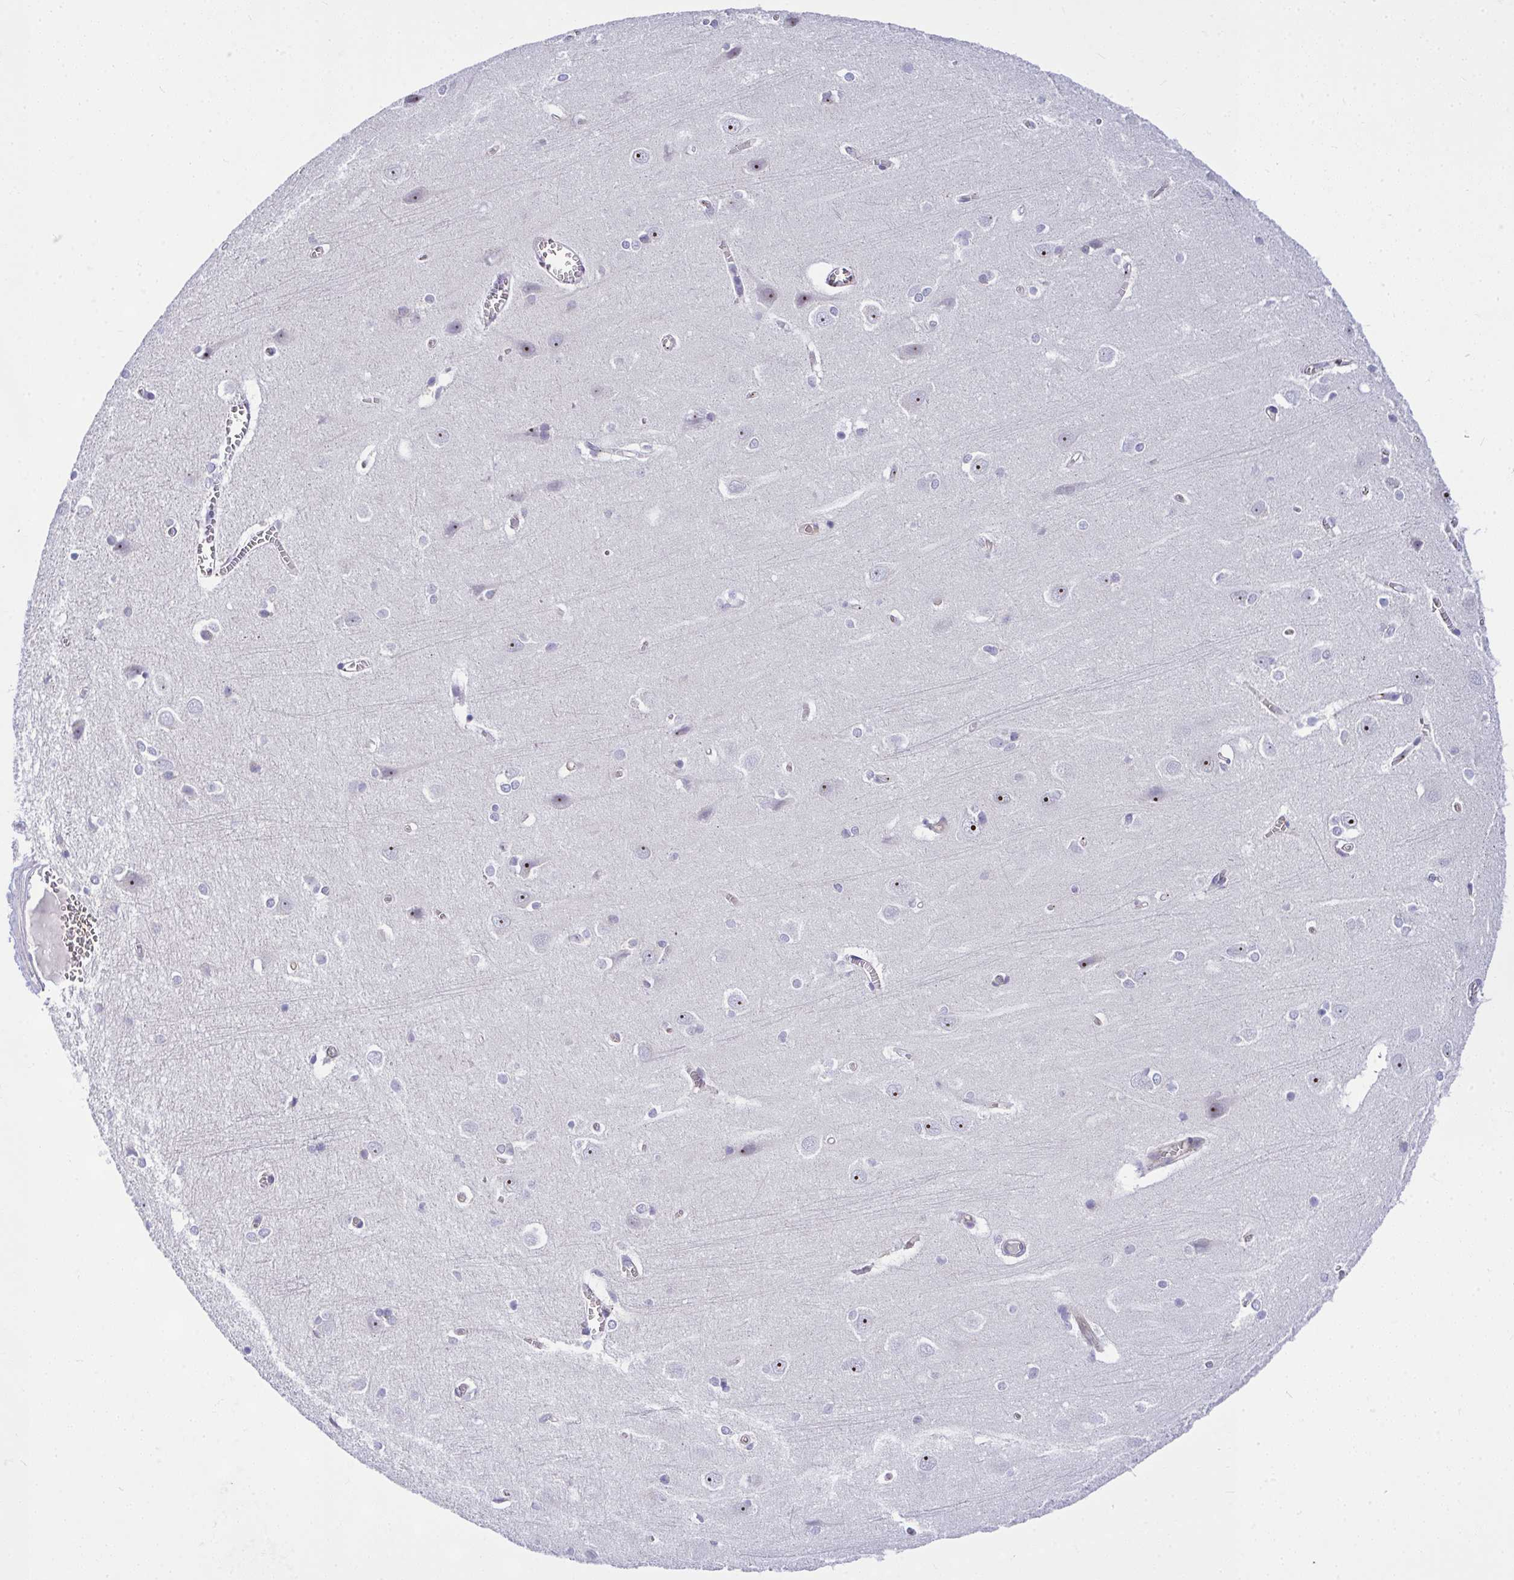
{"staining": {"intensity": "negative", "quantity": "none", "location": "none"}, "tissue": "cerebral cortex", "cell_type": "Endothelial cells", "image_type": "normal", "snomed": [{"axis": "morphology", "description": "Normal tissue, NOS"}, {"axis": "topography", "description": "Cerebral cortex"}], "caption": "The photomicrograph reveals no staining of endothelial cells in unremarkable cerebral cortex.", "gene": "NFXL1", "patient": {"sex": "male", "age": 37}}